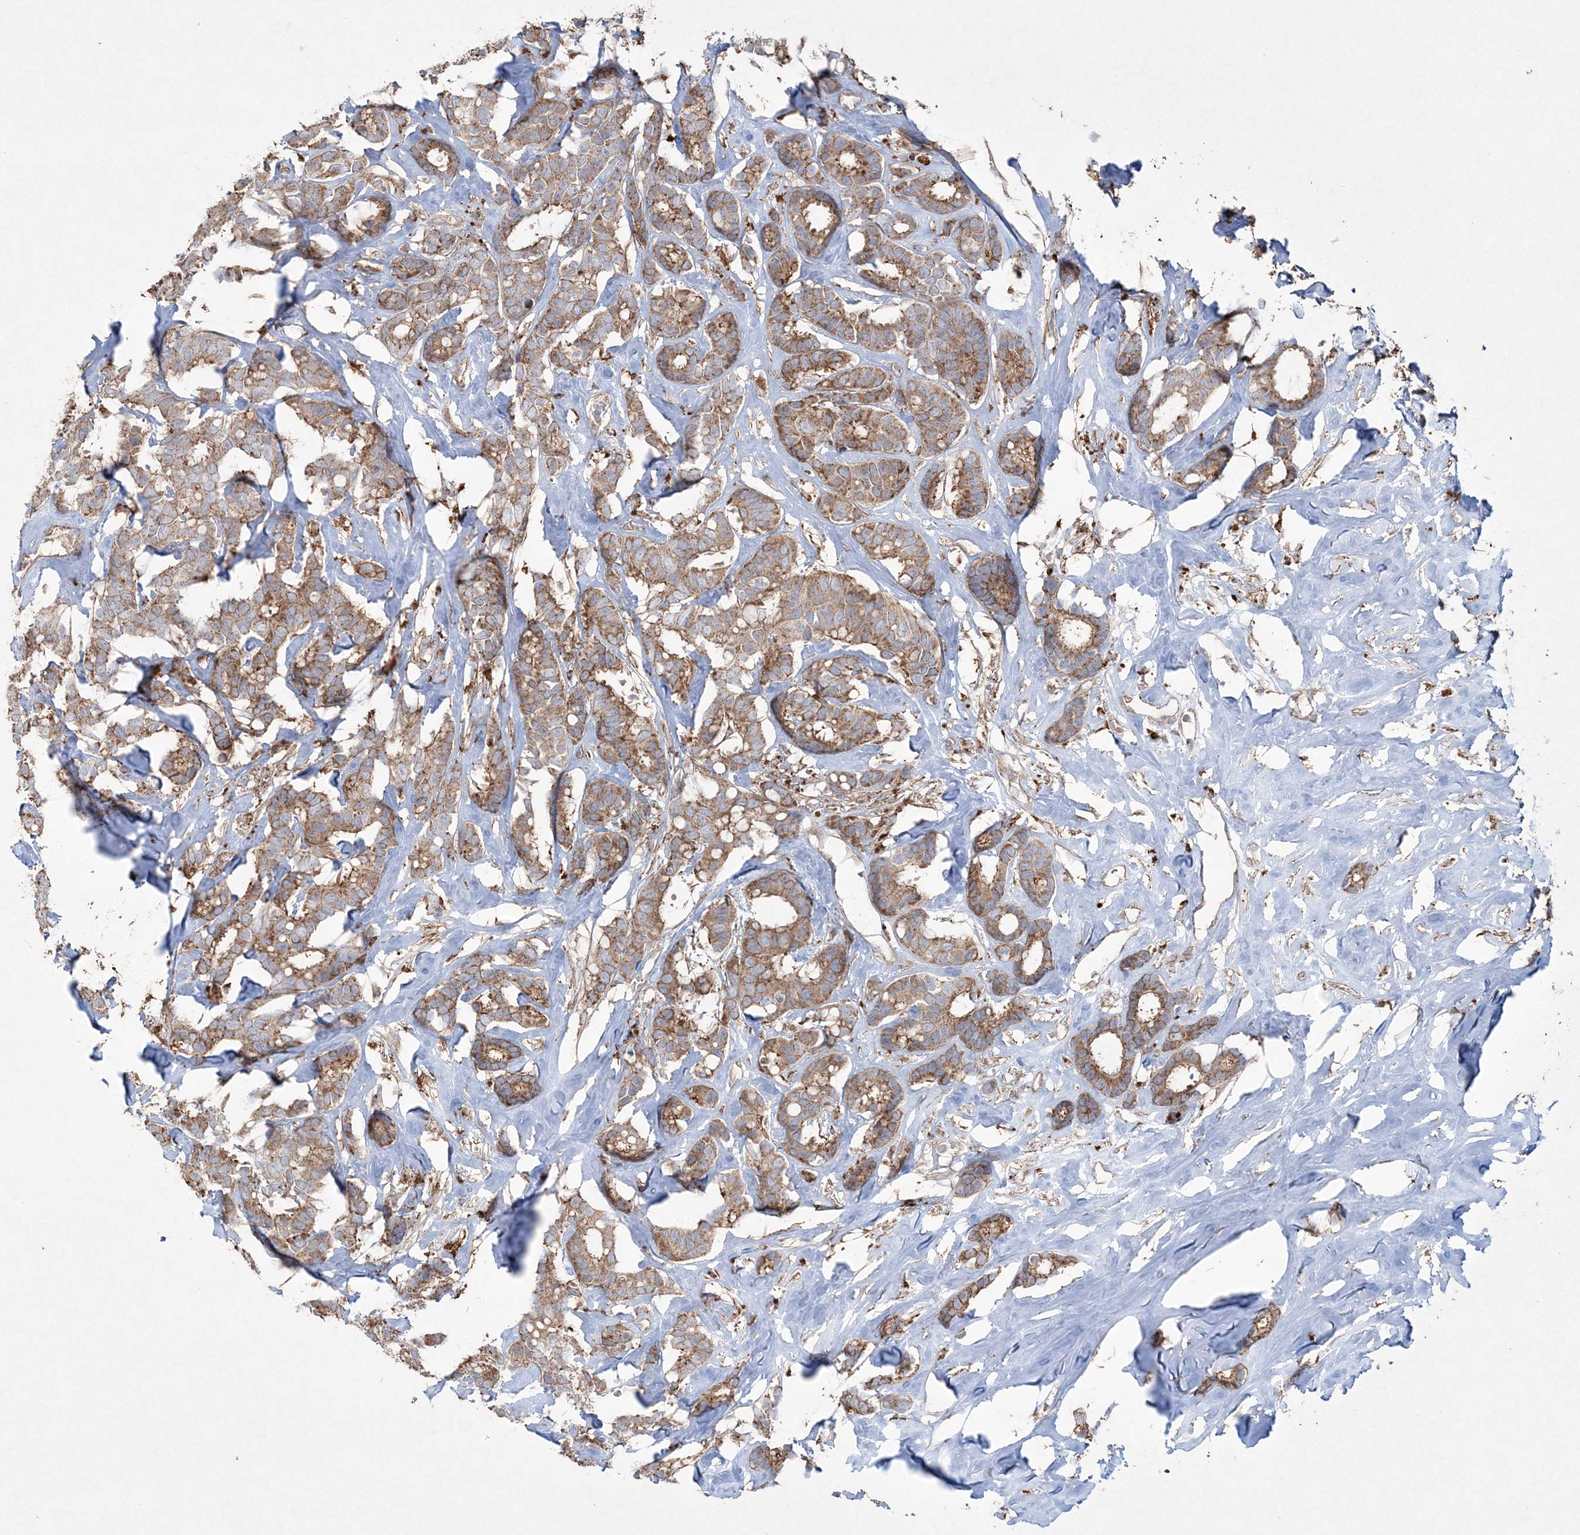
{"staining": {"intensity": "moderate", "quantity": ">75%", "location": "cytoplasmic/membranous"}, "tissue": "breast cancer", "cell_type": "Tumor cells", "image_type": "cancer", "snomed": [{"axis": "morphology", "description": "Duct carcinoma"}, {"axis": "topography", "description": "Breast"}], "caption": "High-magnification brightfield microscopy of breast cancer stained with DAB (3,3'-diaminobenzidine) (brown) and counterstained with hematoxylin (blue). tumor cells exhibit moderate cytoplasmic/membranous staining is present in about>75% of cells.", "gene": "TTC7A", "patient": {"sex": "female", "age": 87}}